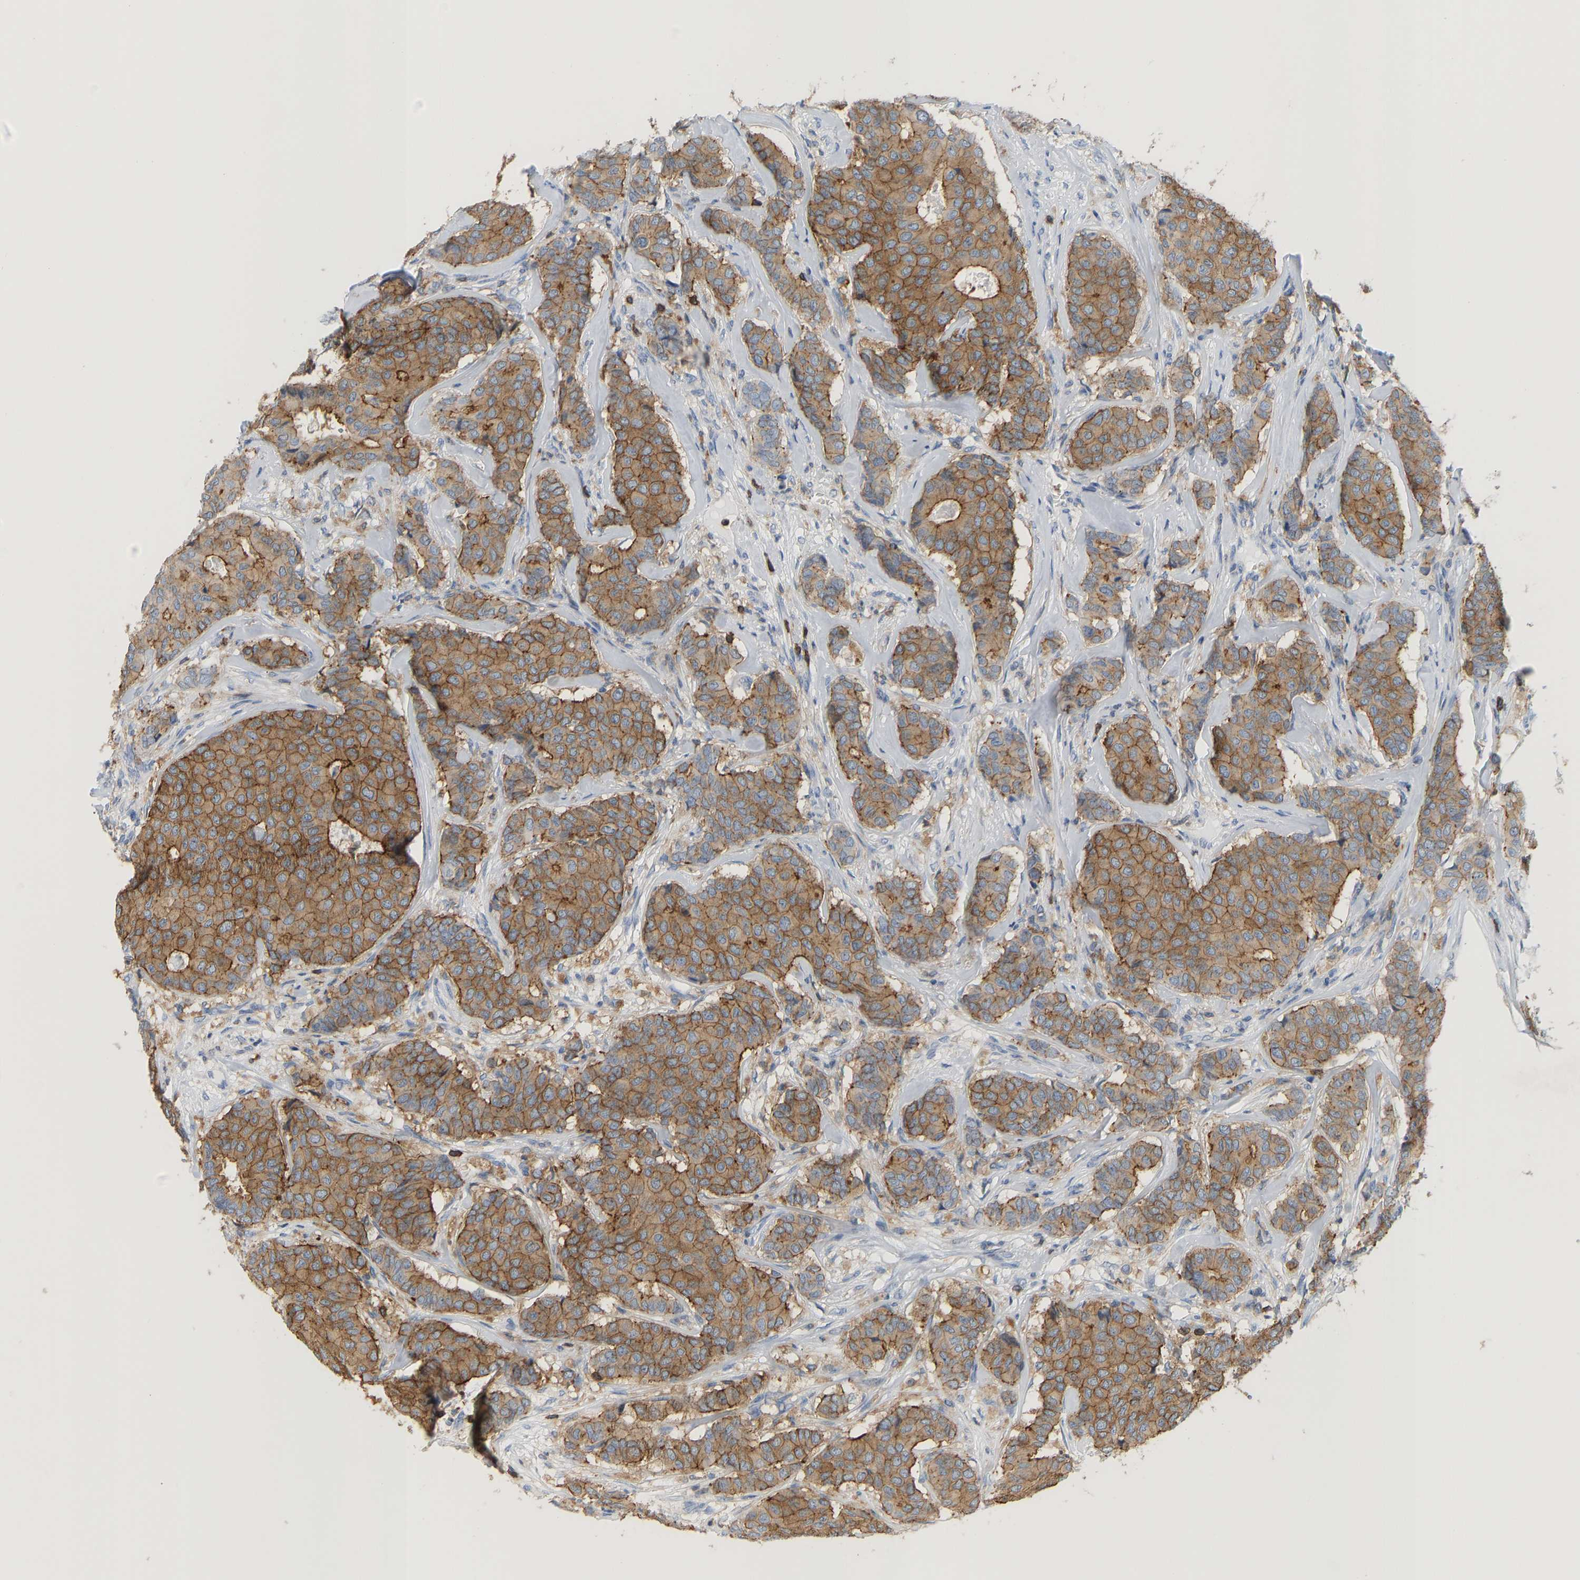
{"staining": {"intensity": "moderate", "quantity": ">75%", "location": "cytoplasmic/membranous"}, "tissue": "breast cancer", "cell_type": "Tumor cells", "image_type": "cancer", "snomed": [{"axis": "morphology", "description": "Duct carcinoma"}, {"axis": "topography", "description": "Breast"}], "caption": "Breast cancer (intraductal carcinoma) was stained to show a protein in brown. There is medium levels of moderate cytoplasmic/membranous positivity in approximately >75% of tumor cells.", "gene": "EVL", "patient": {"sex": "female", "age": 75}}